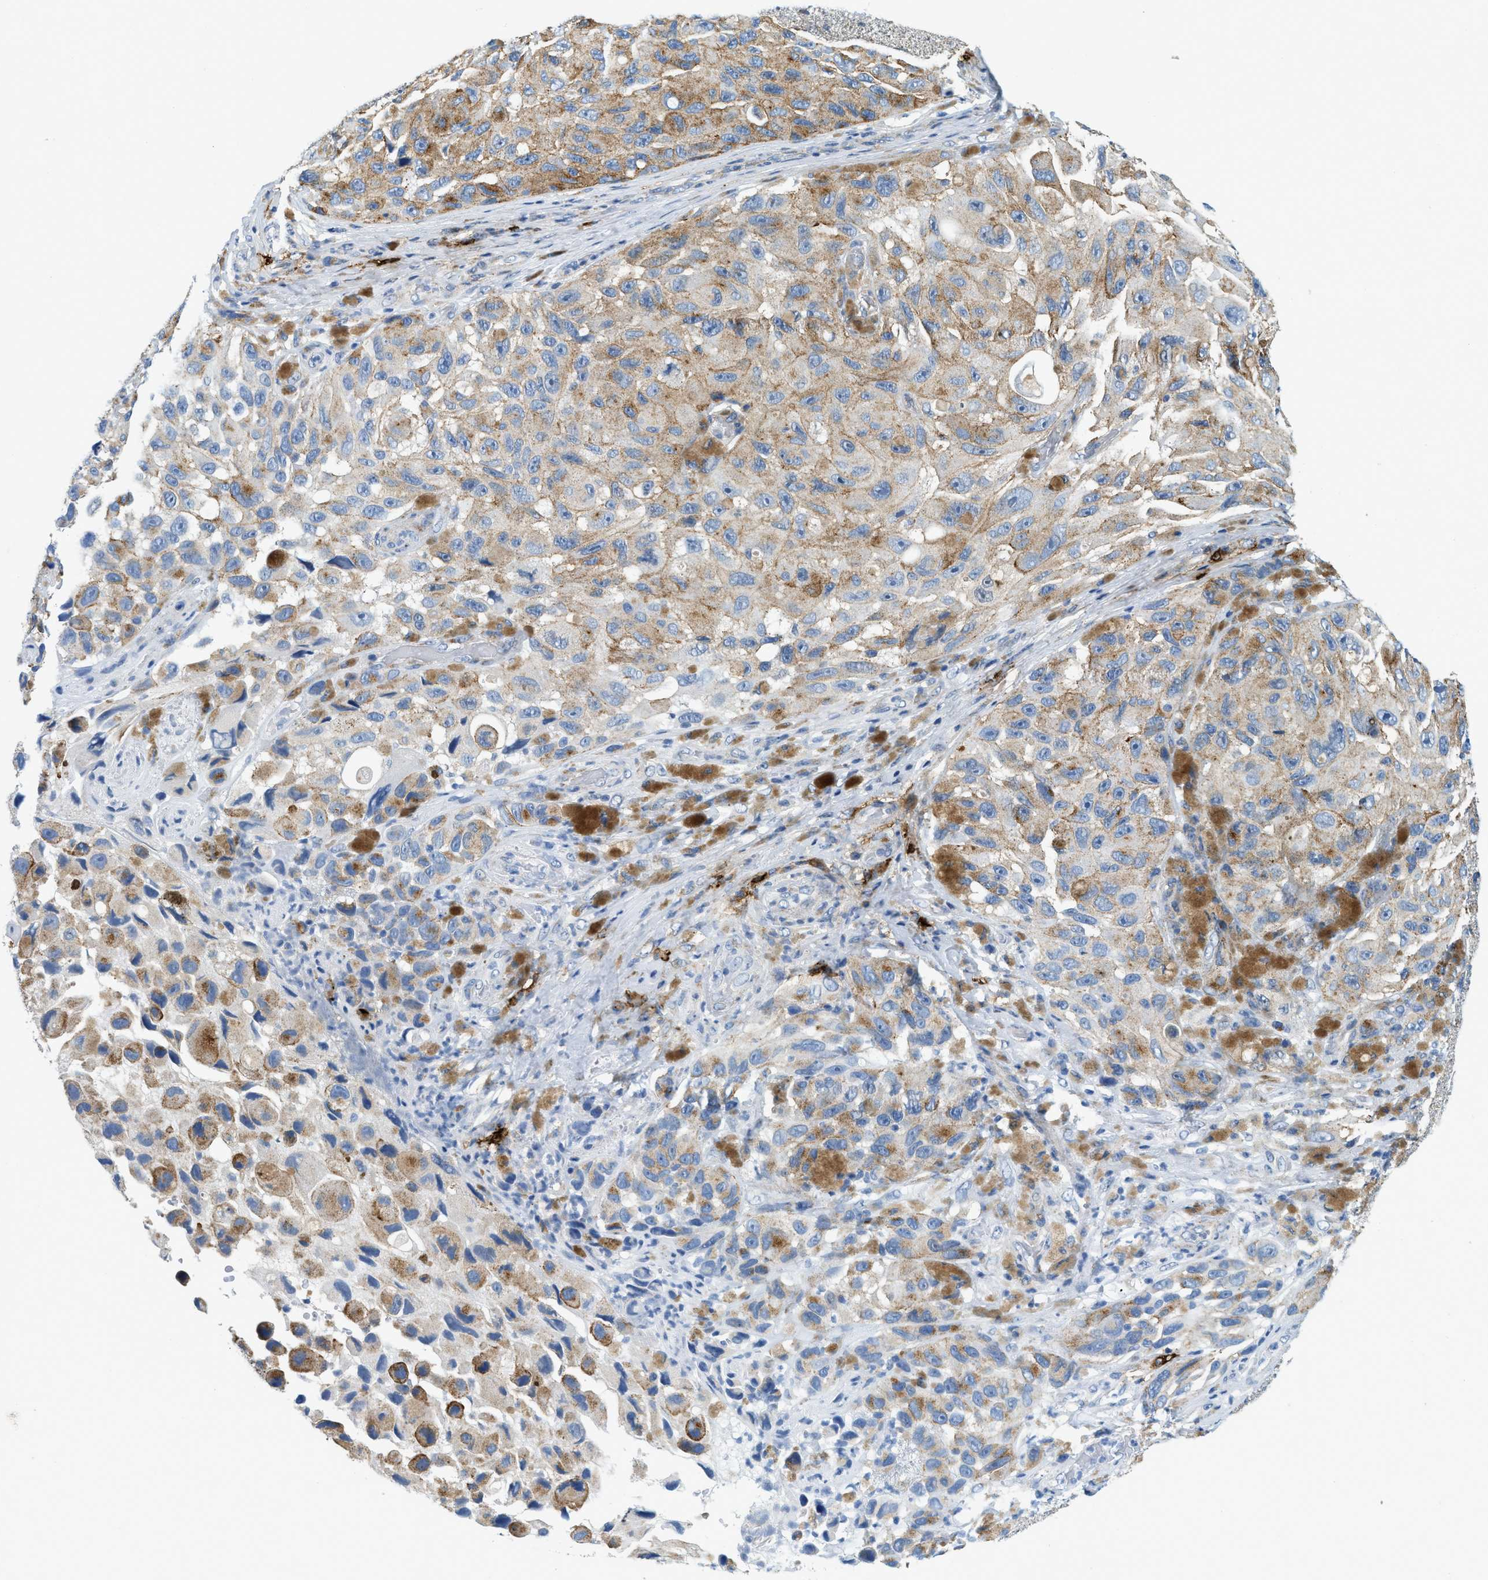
{"staining": {"intensity": "weak", "quantity": ">75%", "location": "cytoplasmic/membranous"}, "tissue": "melanoma", "cell_type": "Tumor cells", "image_type": "cancer", "snomed": [{"axis": "morphology", "description": "Malignant melanoma, NOS"}, {"axis": "topography", "description": "Skin"}], "caption": "Melanoma stained for a protein demonstrates weak cytoplasmic/membranous positivity in tumor cells.", "gene": "TPSAB1", "patient": {"sex": "female", "age": 73}}